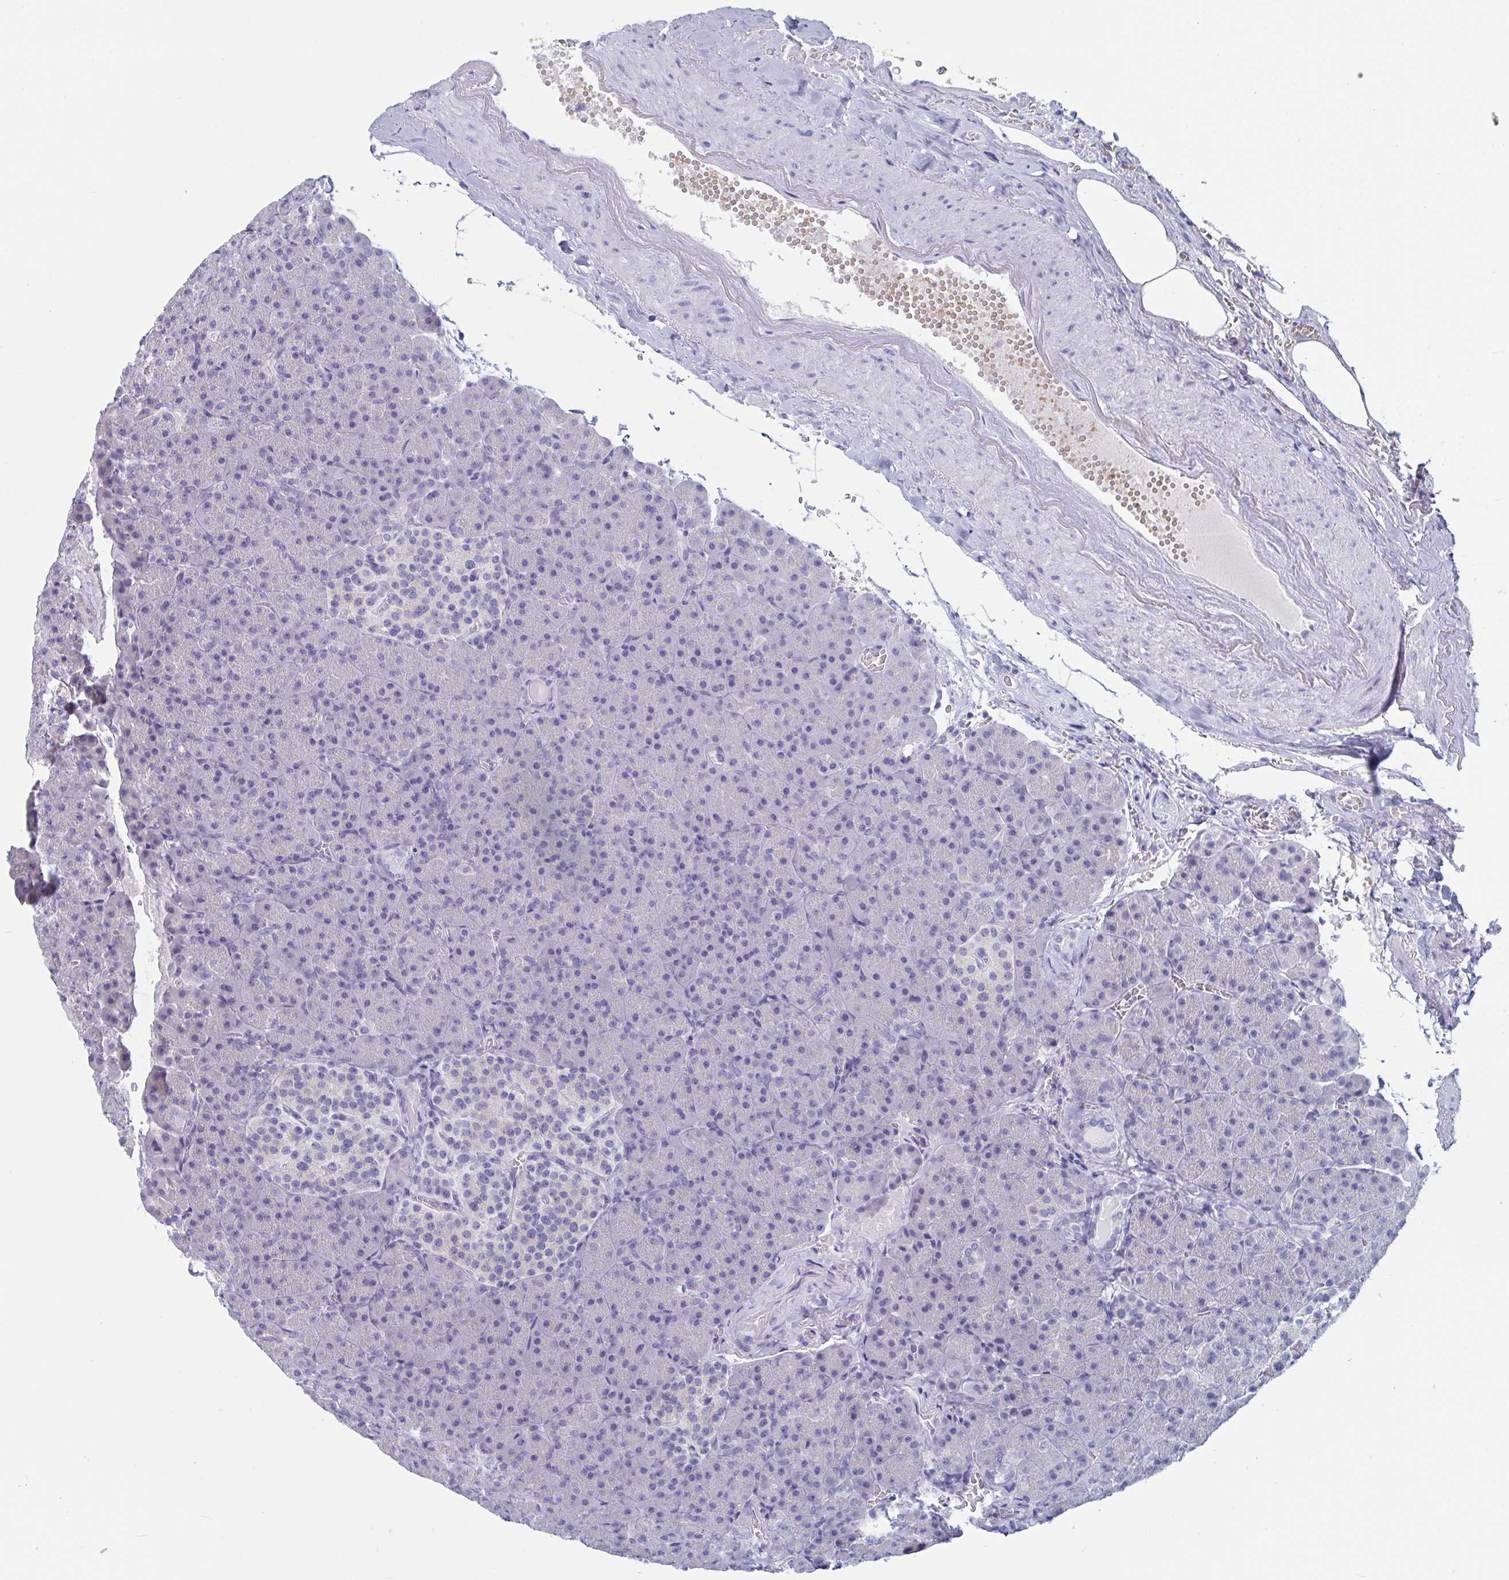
{"staining": {"intensity": "negative", "quantity": "none", "location": "none"}, "tissue": "pancreas", "cell_type": "Exocrine glandular cells", "image_type": "normal", "snomed": [{"axis": "morphology", "description": "Normal tissue, NOS"}, {"axis": "topography", "description": "Pancreas"}], "caption": "DAB immunohistochemical staining of normal human pancreas displays no significant expression in exocrine glandular cells.", "gene": "DPEP3", "patient": {"sex": "female", "age": 74}}